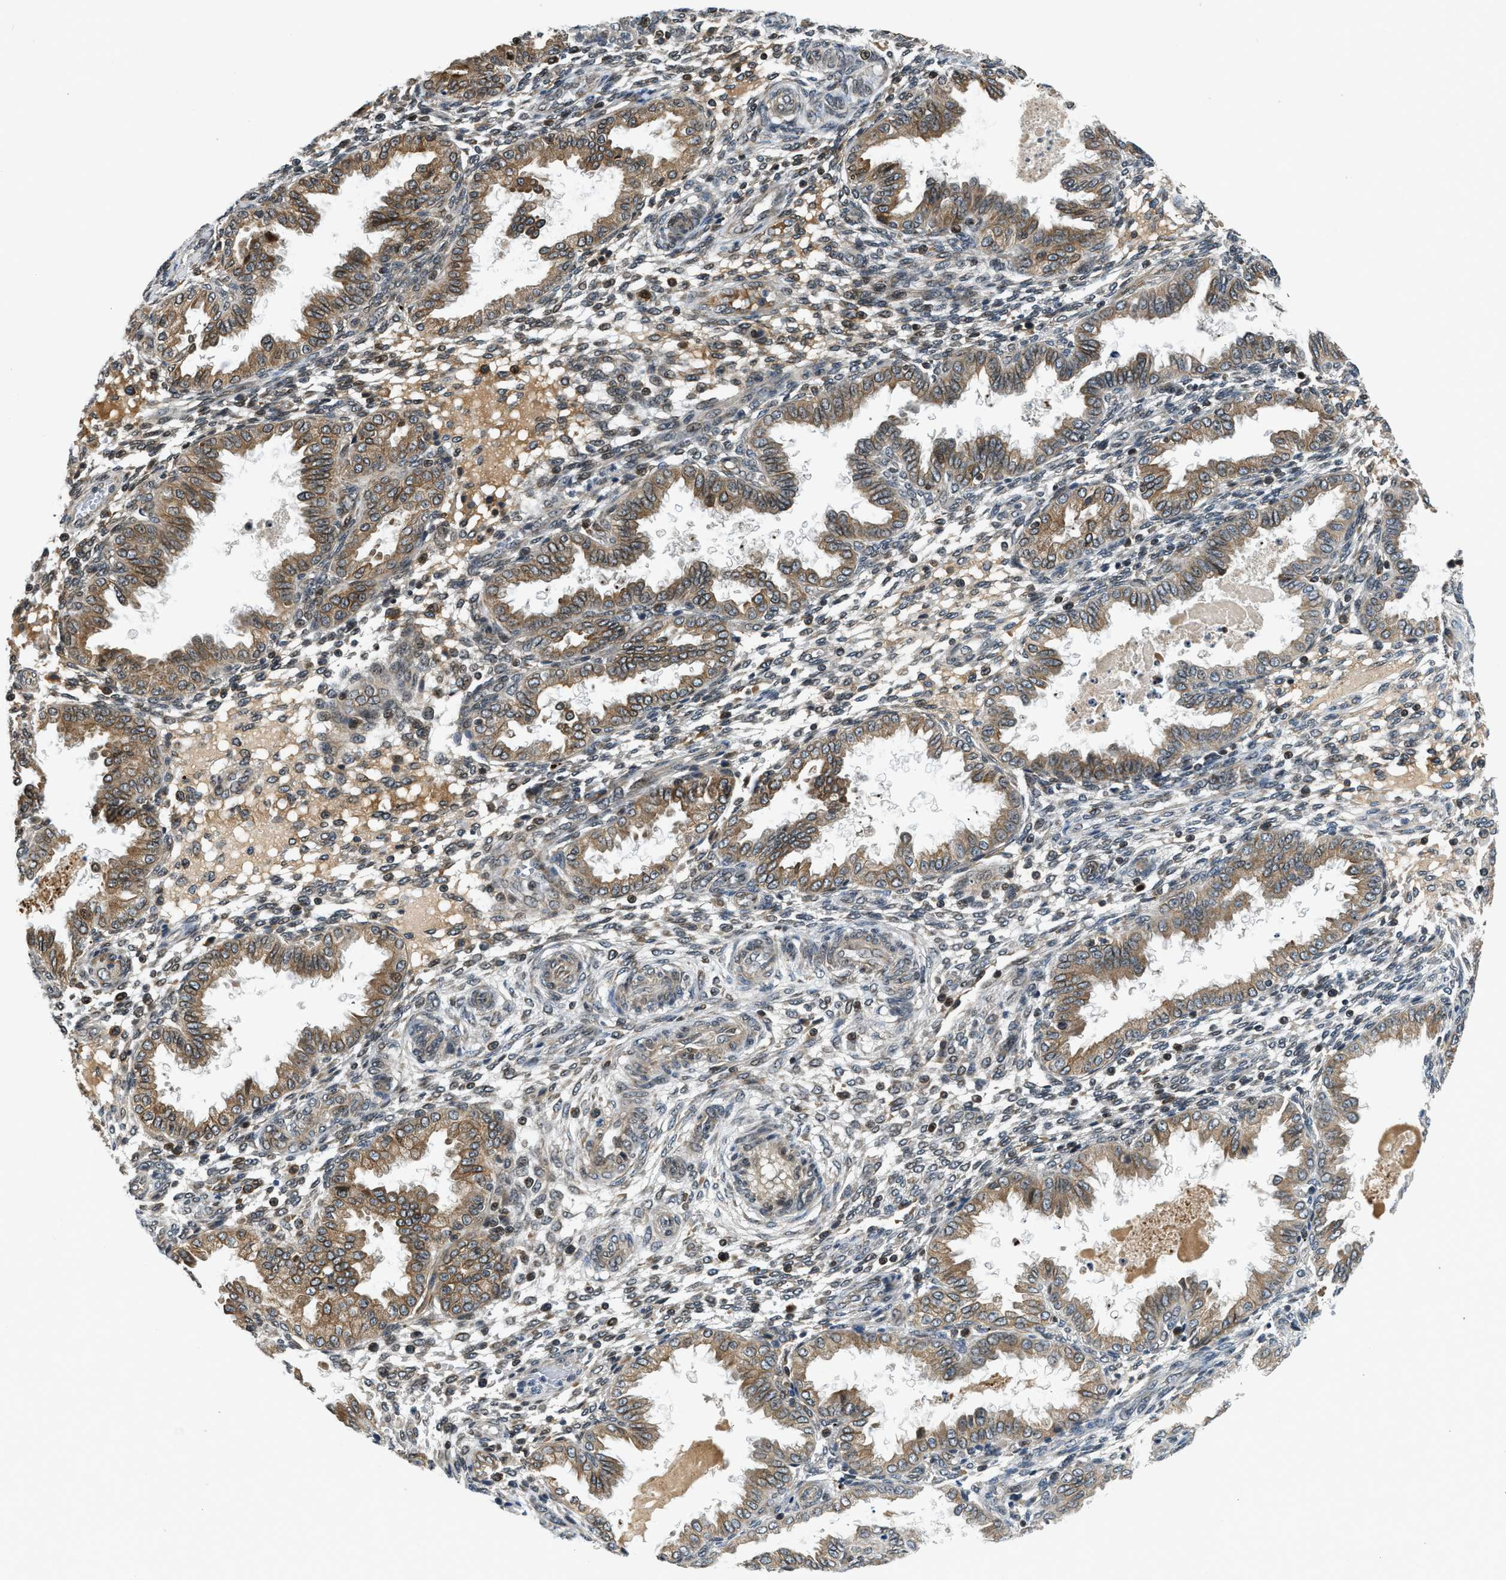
{"staining": {"intensity": "weak", "quantity": "<25%", "location": "cytoplasmic/membranous,nuclear"}, "tissue": "endometrium", "cell_type": "Cells in endometrial stroma", "image_type": "normal", "snomed": [{"axis": "morphology", "description": "Normal tissue, NOS"}, {"axis": "topography", "description": "Endometrium"}], "caption": "High power microscopy histopathology image of an immunohistochemistry image of benign endometrium, revealing no significant expression in cells in endometrial stroma.", "gene": "RETREG3", "patient": {"sex": "female", "age": 33}}